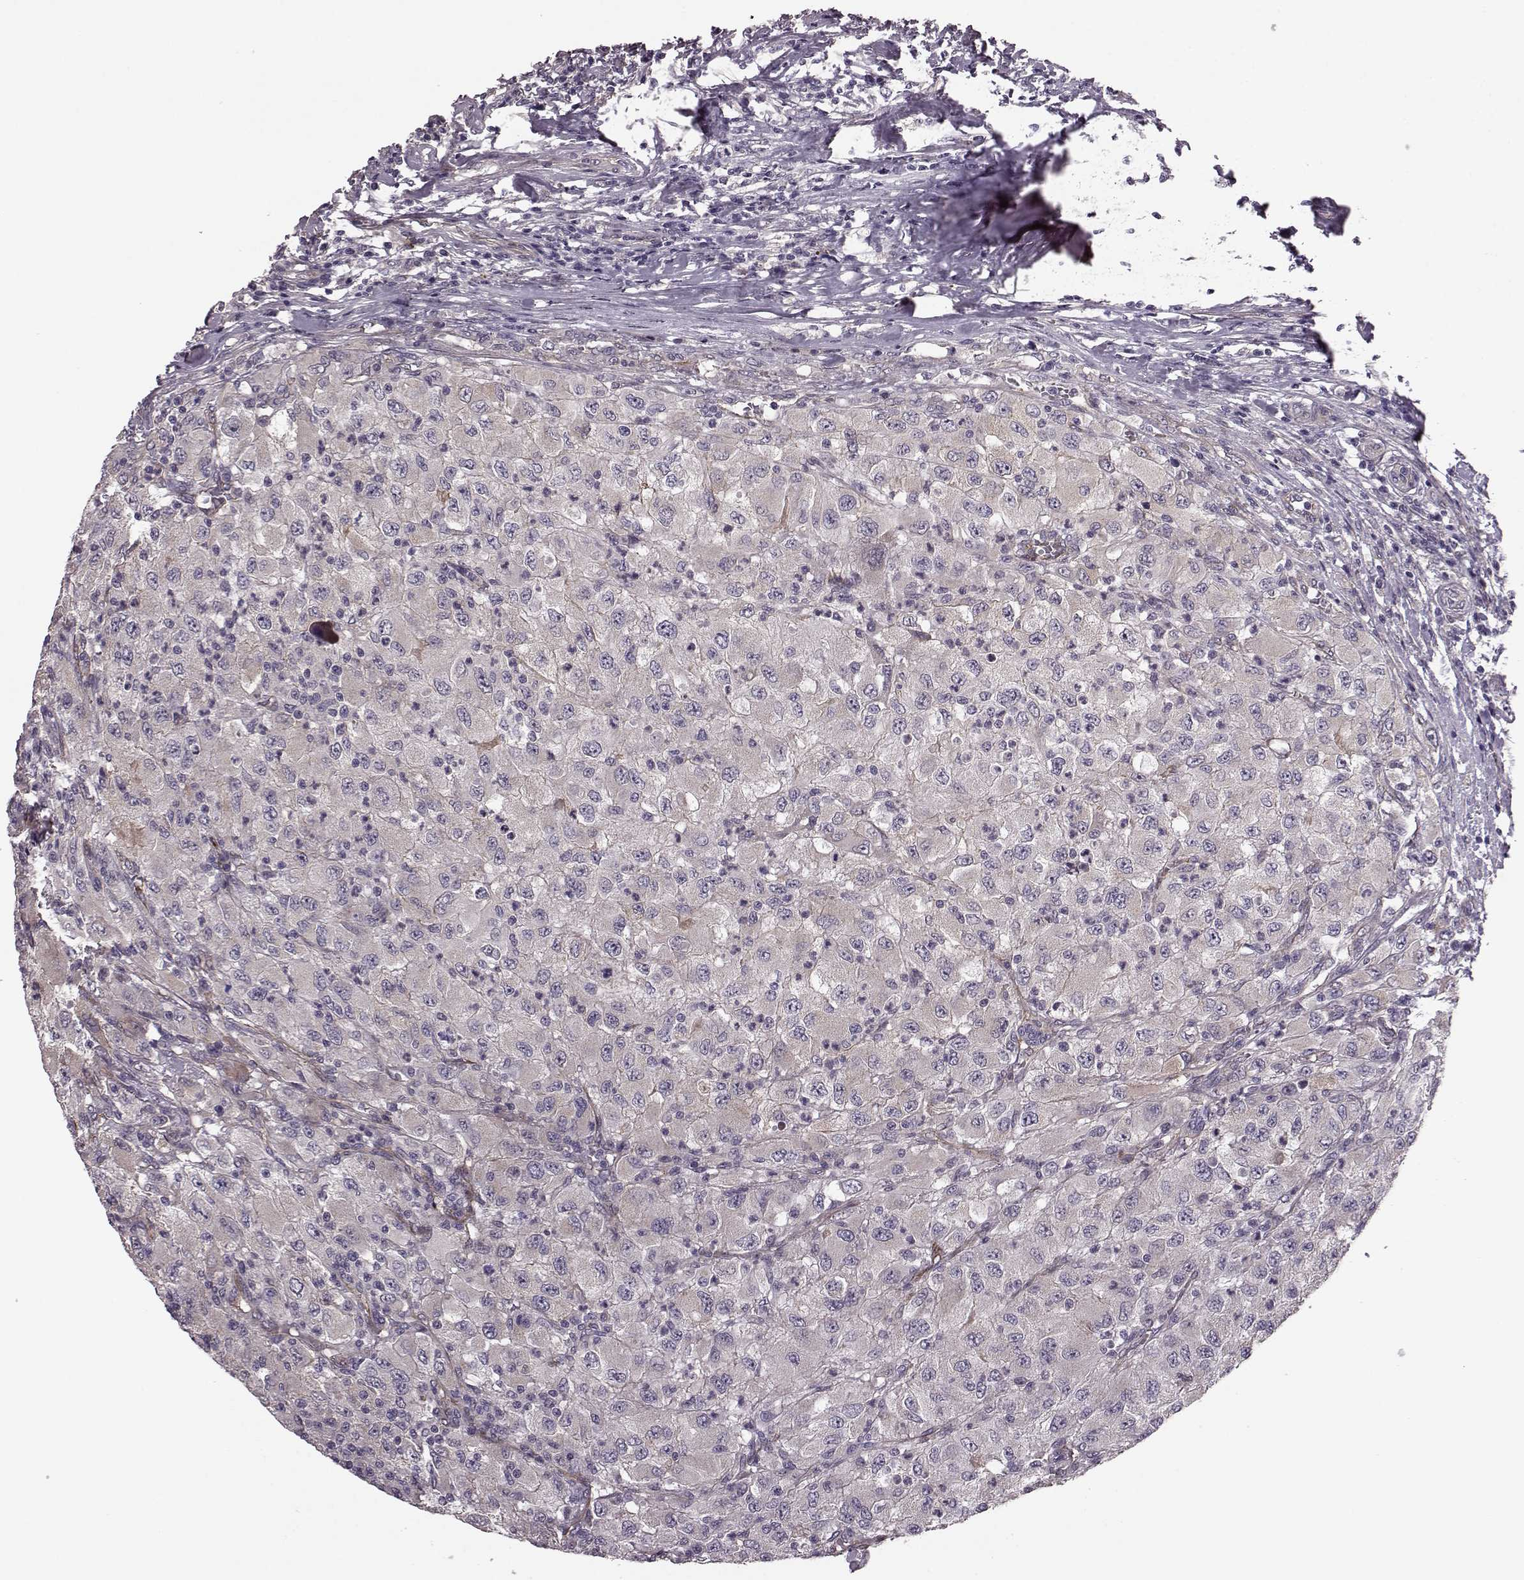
{"staining": {"intensity": "negative", "quantity": "none", "location": "none"}, "tissue": "renal cancer", "cell_type": "Tumor cells", "image_type": "cancer", "snomed": [{"axis": "morphology", "description": "Adenocarcinoma, NOS"}, {"axis": "topography", "description": "Kidney"}], "caption": "A micrograph of adenocarcinoma (renal) stained for a protein displays no brown staining in tumor cells.", "gene": "SYNPO", "patient": {"sex": "female", "age": 67}}